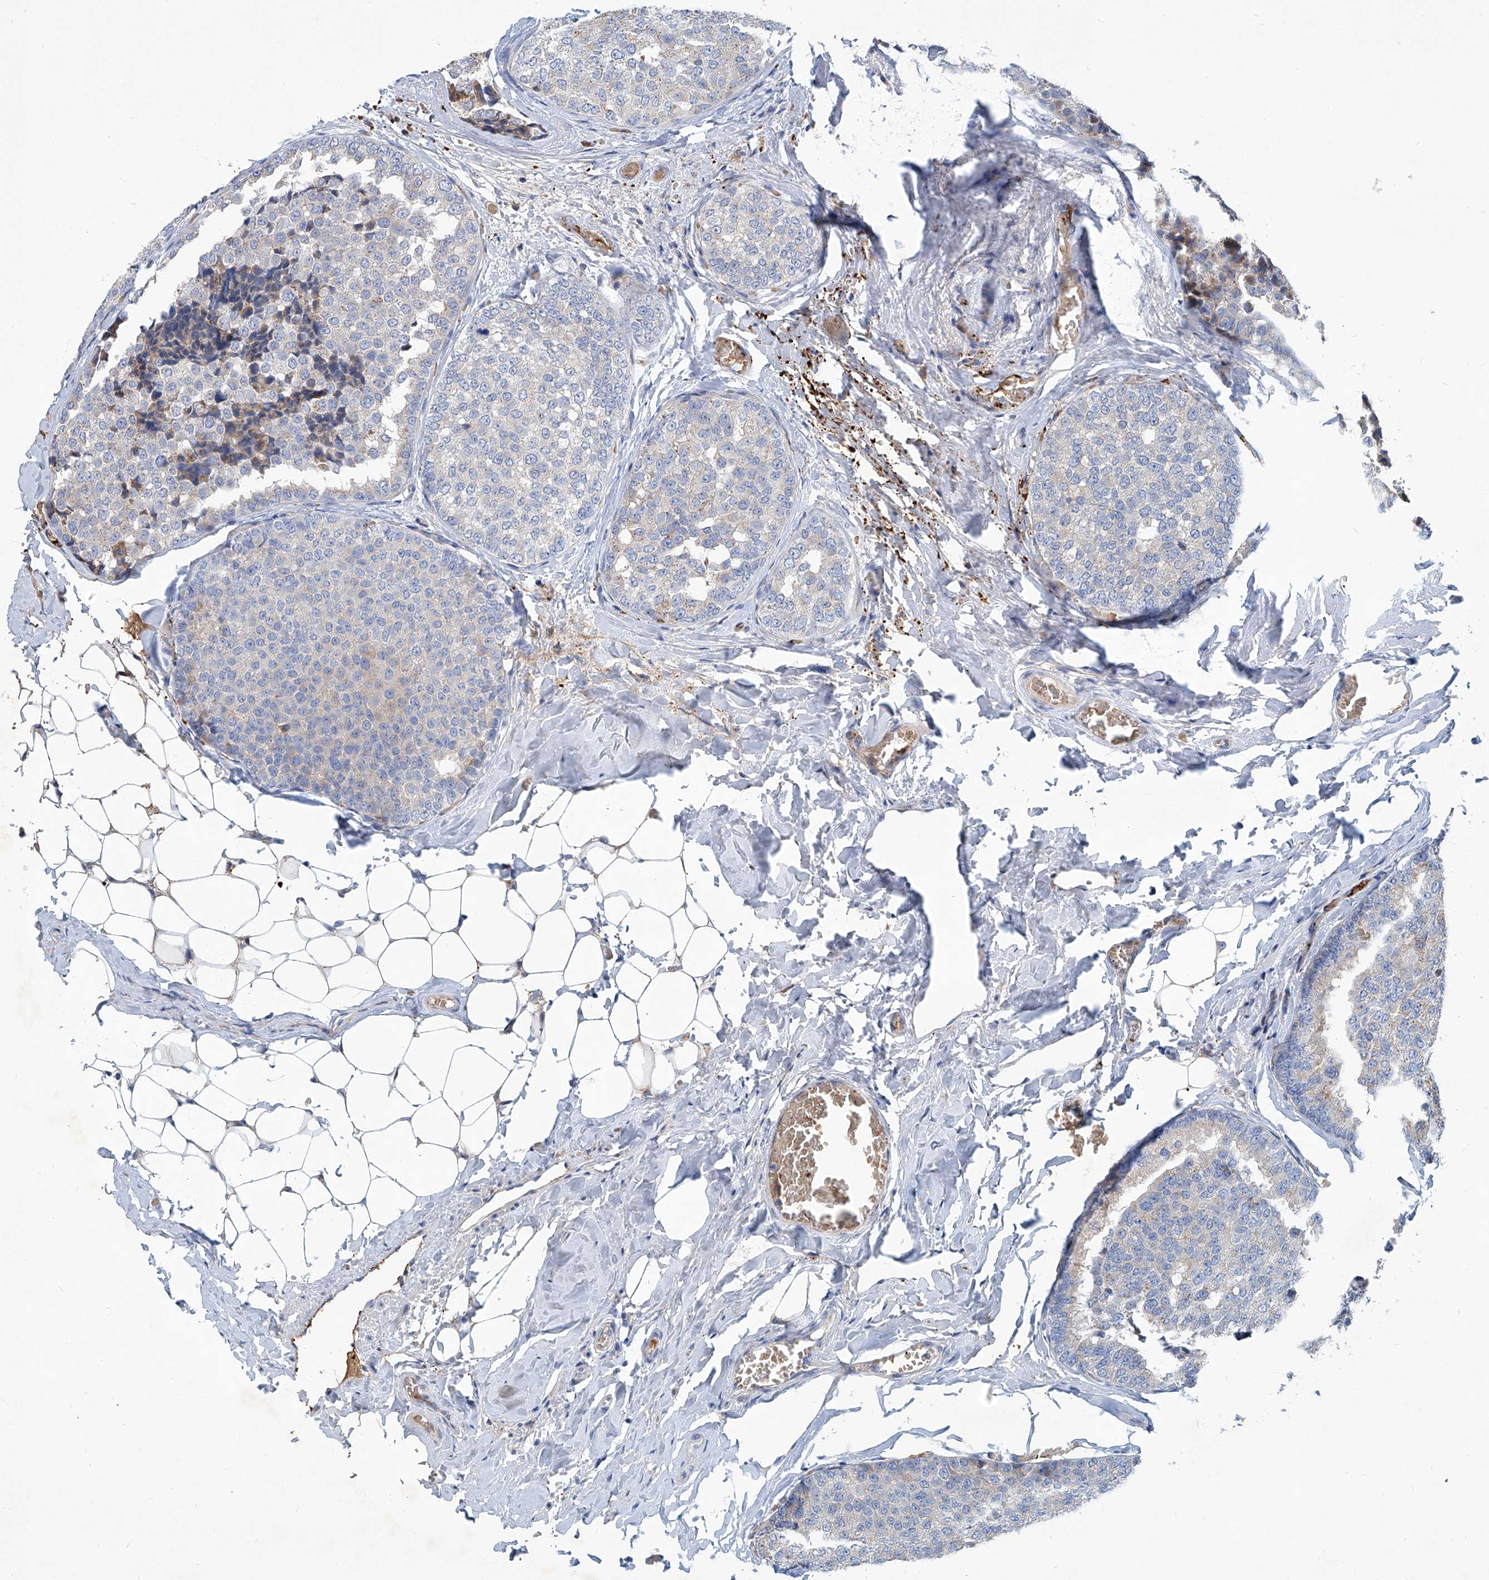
{"staining": {"intensity": "negative", "quantity": "none", "location": "none"}, "tissue": "breast cancer", "cell_type": "Tumor cells", "image_type": "cancer", "snomed": [{"axis": "morphology", "description": "Normal tissue, NOS"}, {"axis": "morphology", "description": "Duct carcinoma"}, {"axis": "topography", "description": "Breast"}], "caption": "High magnification brightfield microscopy of breast cancer stained with DAB (3,3'-diaminobenzidine) (brown) and counterstained with hematoxylin (blue): tumor cells show no significant expression. The staining was performed using DAB to visualize the protein expression in brown, while the nuclei were stained in blue with hematoxylin (Magnification: 20x).", "gene": "FPR2", "patient": {"sex": "female", "age": 43}}